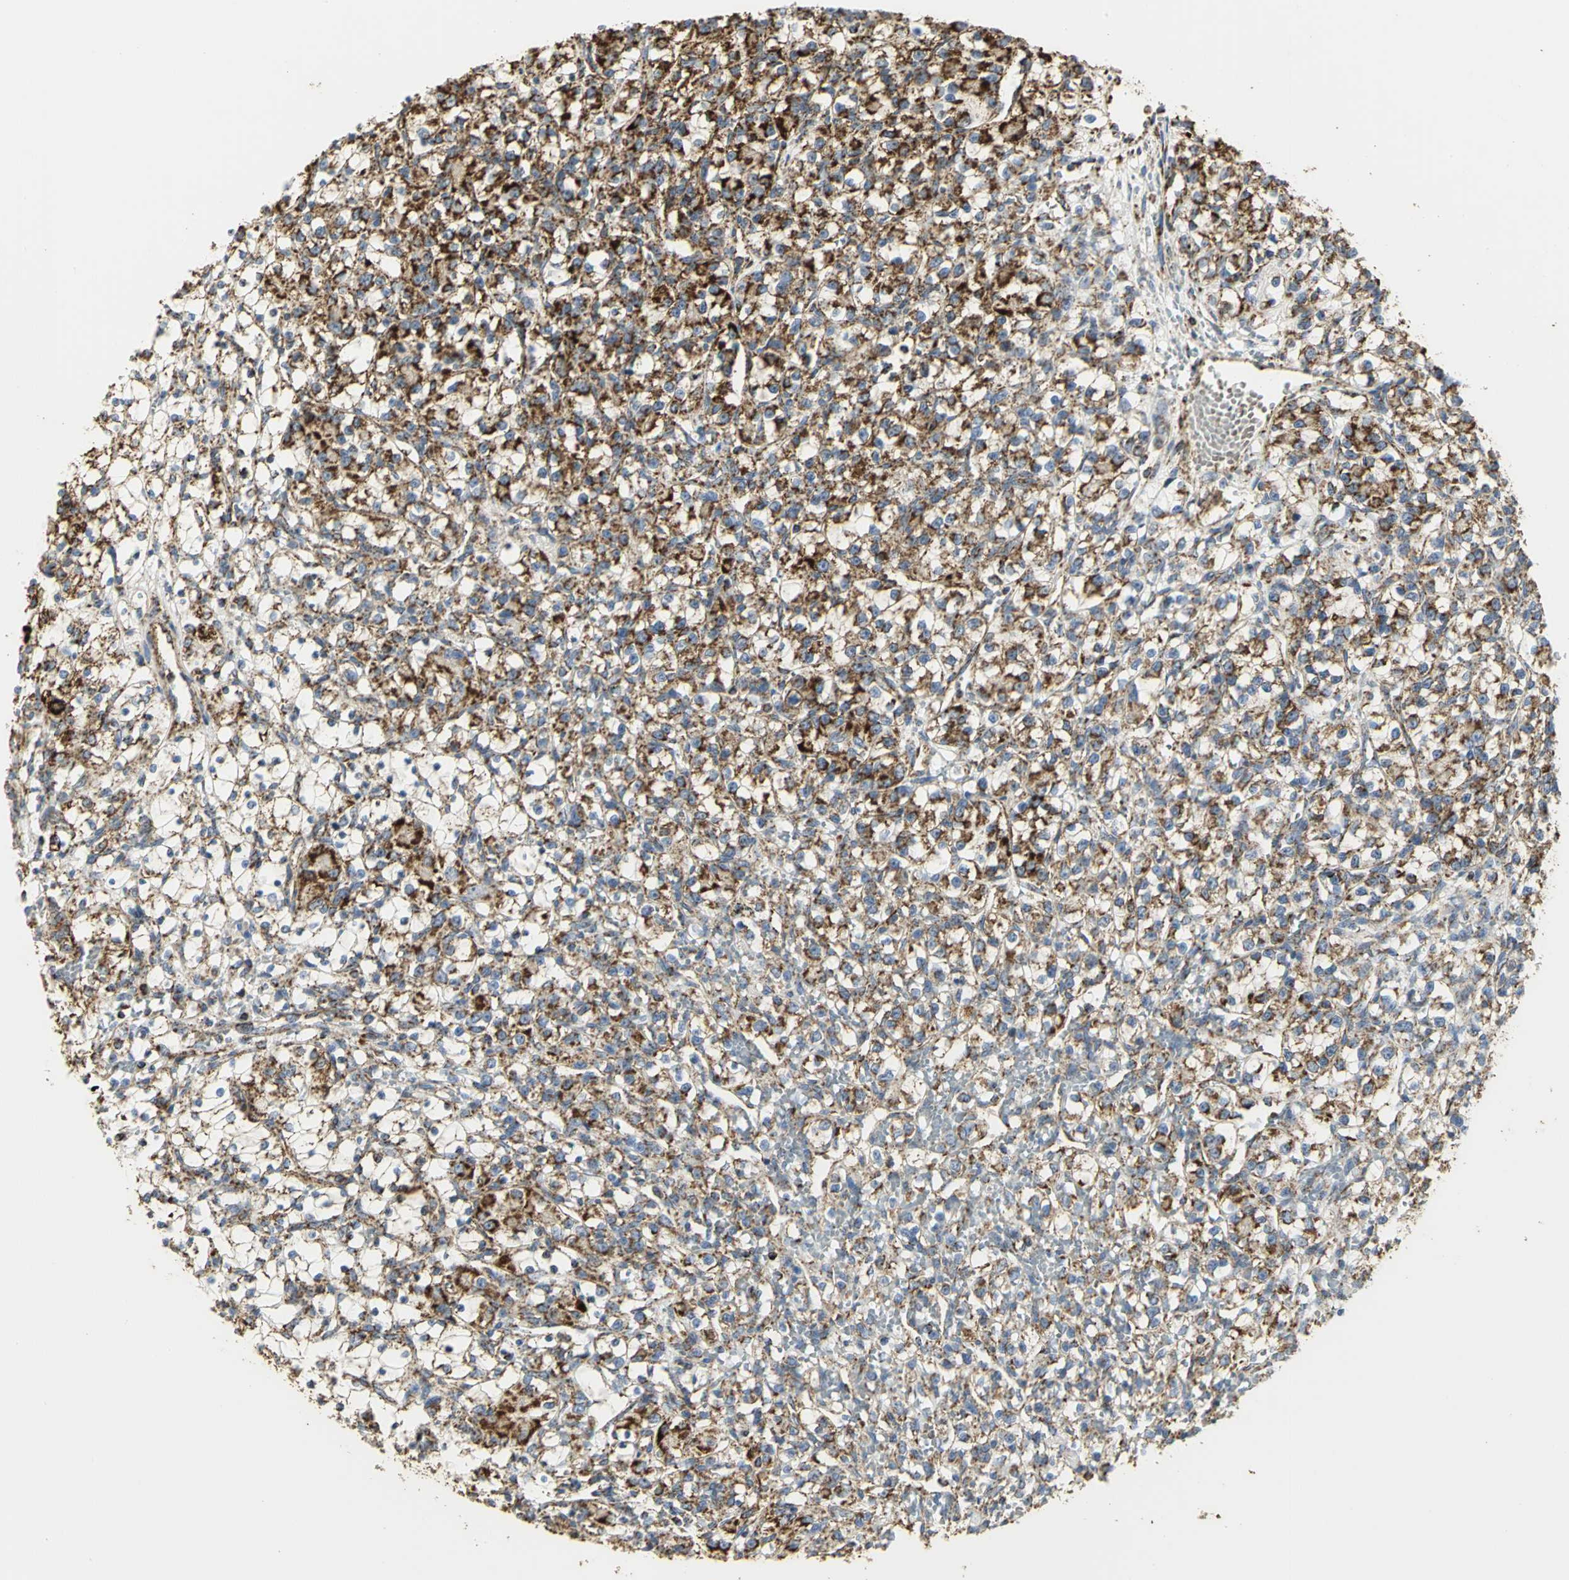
{"staining": {"intensity": "strong", "quantity": ">75%", "location": "cytoplasmic/membranous"}, "tissue": "renal cancer", "cell_type": "Tumor cells", "image_type": "cancer", "snomed": [{"axis": "morphology", "description": "Adenocarcinoma, NOS"}, {"axis": "topography", "description": "Kidney"}], "caption": "This micrograph demonstrates immunohistochemistry (IHC) staining of renal cancer (adenocarcinoma), with high strong cytoplasmic/membranous expression in about >75% of tumor cells.", "gene": "VDAC1", "patient": {"sex": "female", "age": 69}}